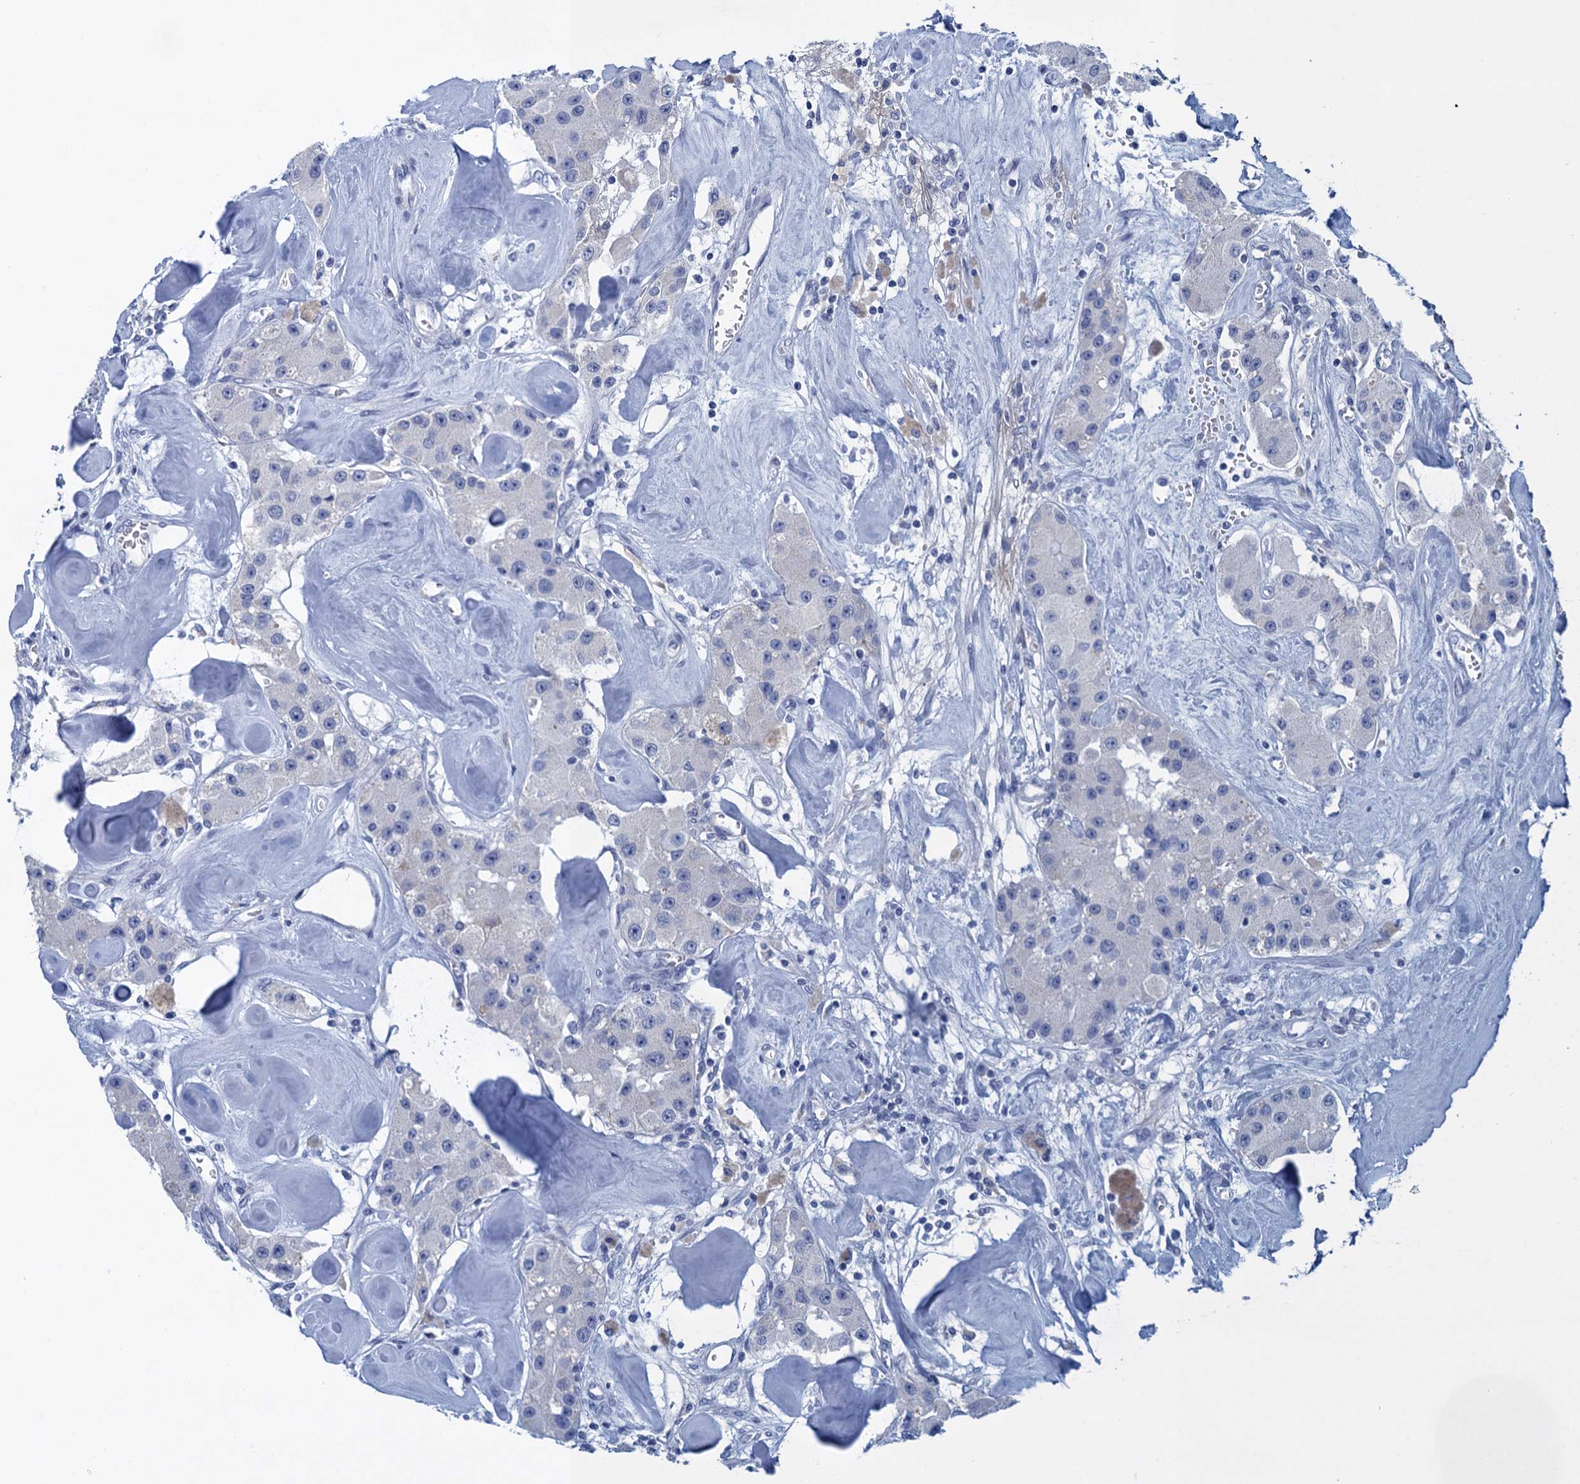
{"staining": {"intensity": "negative", "quantity": "none", "location": "none"}, "tissue": "carcinoid", "cell_type": "Tumor cells", "image_type": "cancer", "snomed": [{"axis": "morphology", "description": "Carcinoid, malignant, NOS"}, {"axis": "topography", "description": "Pancreas"}], "caption": "This is an immunohistochemistry (IHC) photomicrograph of human carcinoid. There is no positivity in tumor cells.", "gene": "SCEL", "patient": {"sex": "male", "age": 41}}